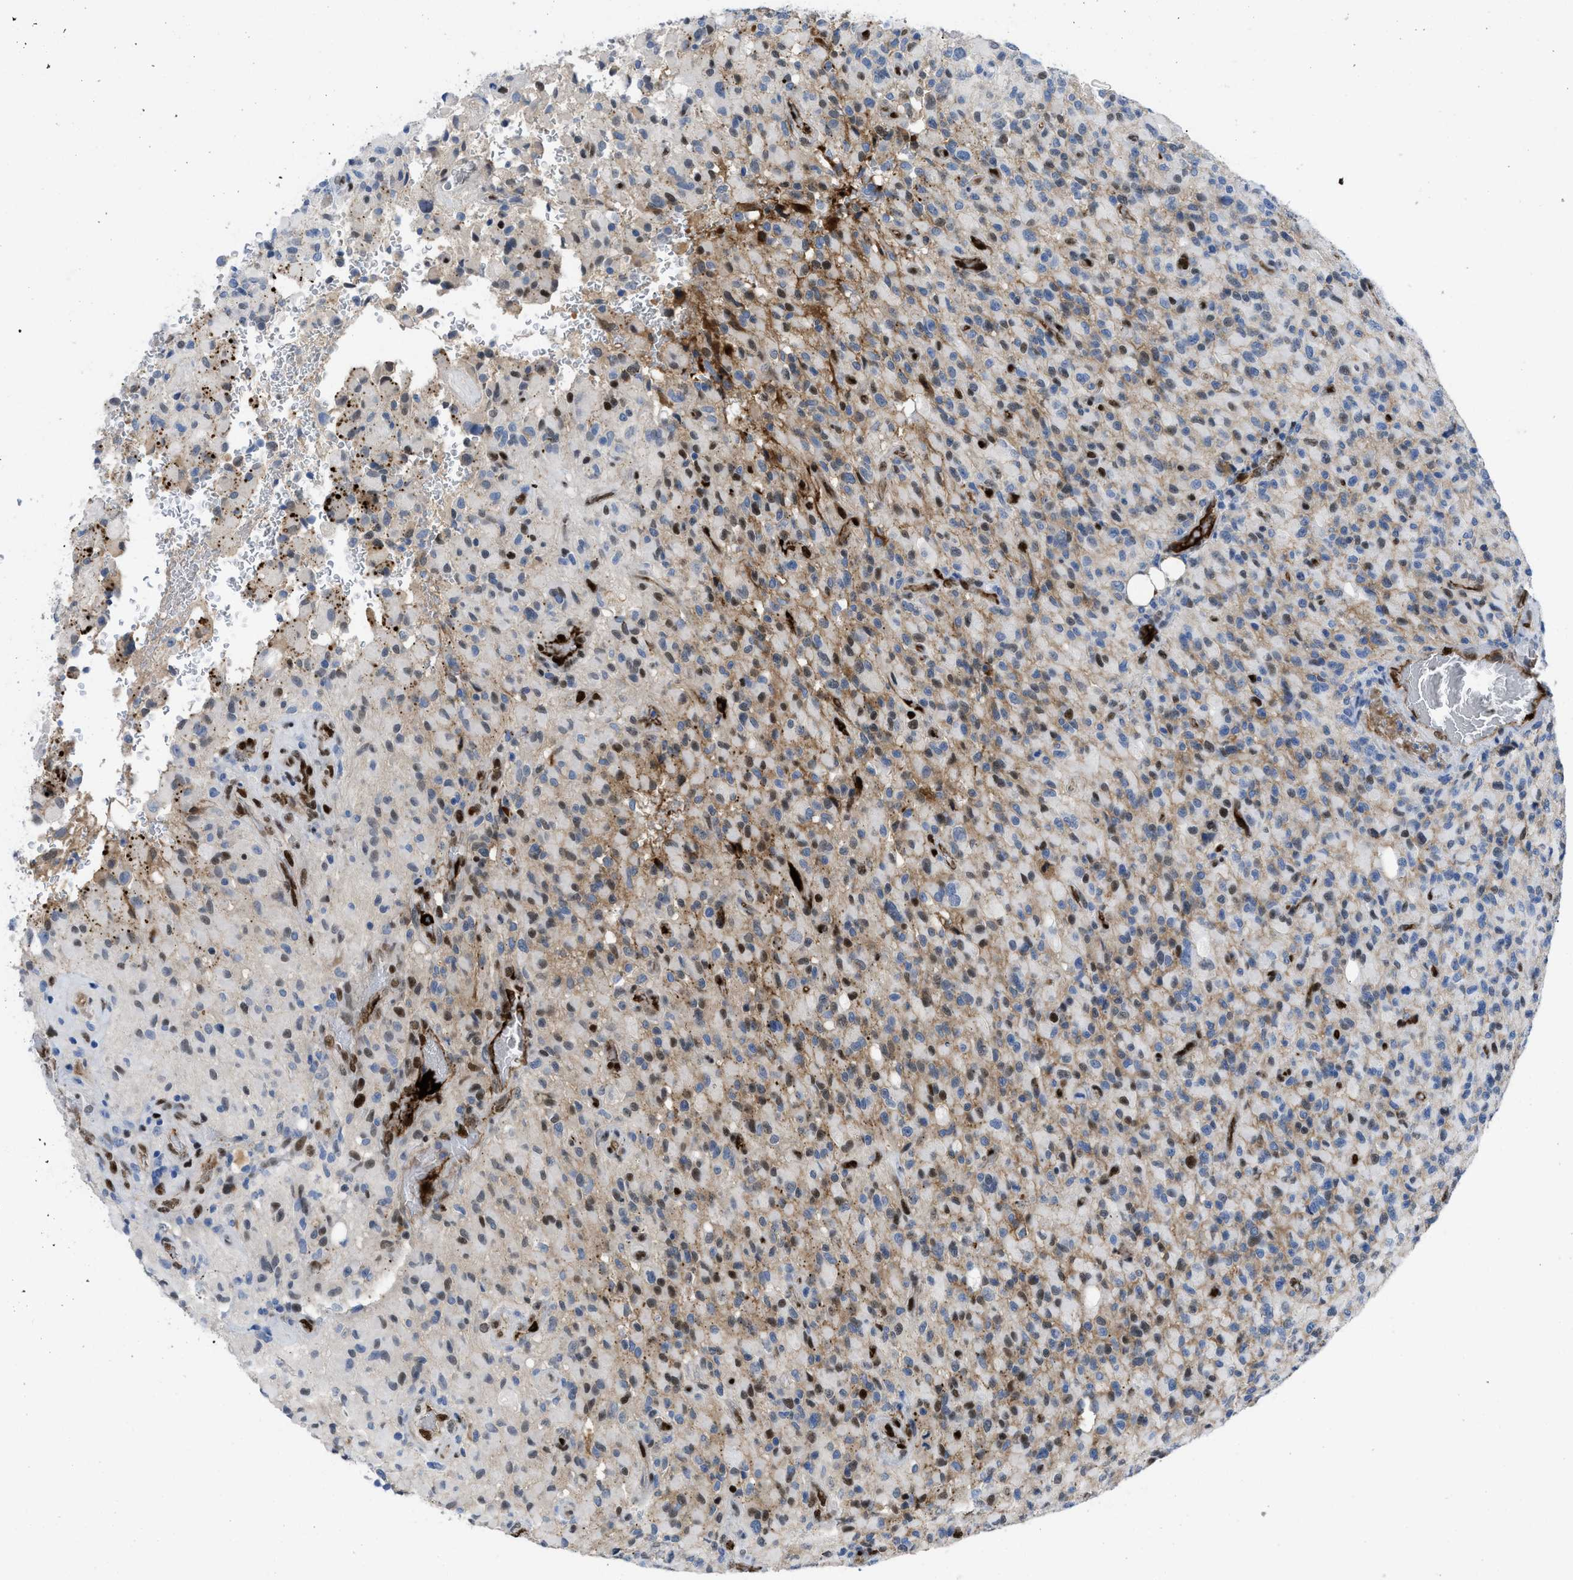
{"staining": {"intensity": "weak", "quantity": "<25%", "location": "cytoplasmic/membranous"}, "tissue": "glioma", "cell_type": "Tumor cells", "image_type": "cancer", "snomed": [{"axis": "morphology", "description": "Glioma, malignant, High grade"}, {"axis": "topography", "description": "Brain"}], "caption": "This is a photomicrograph of immunohistochemistry (IHC) staining of high-grade glioma (malignant), which shows no staining in tumor cells.", "gene": "LEF1", "patient": {"sex": "male", "age": 71}}